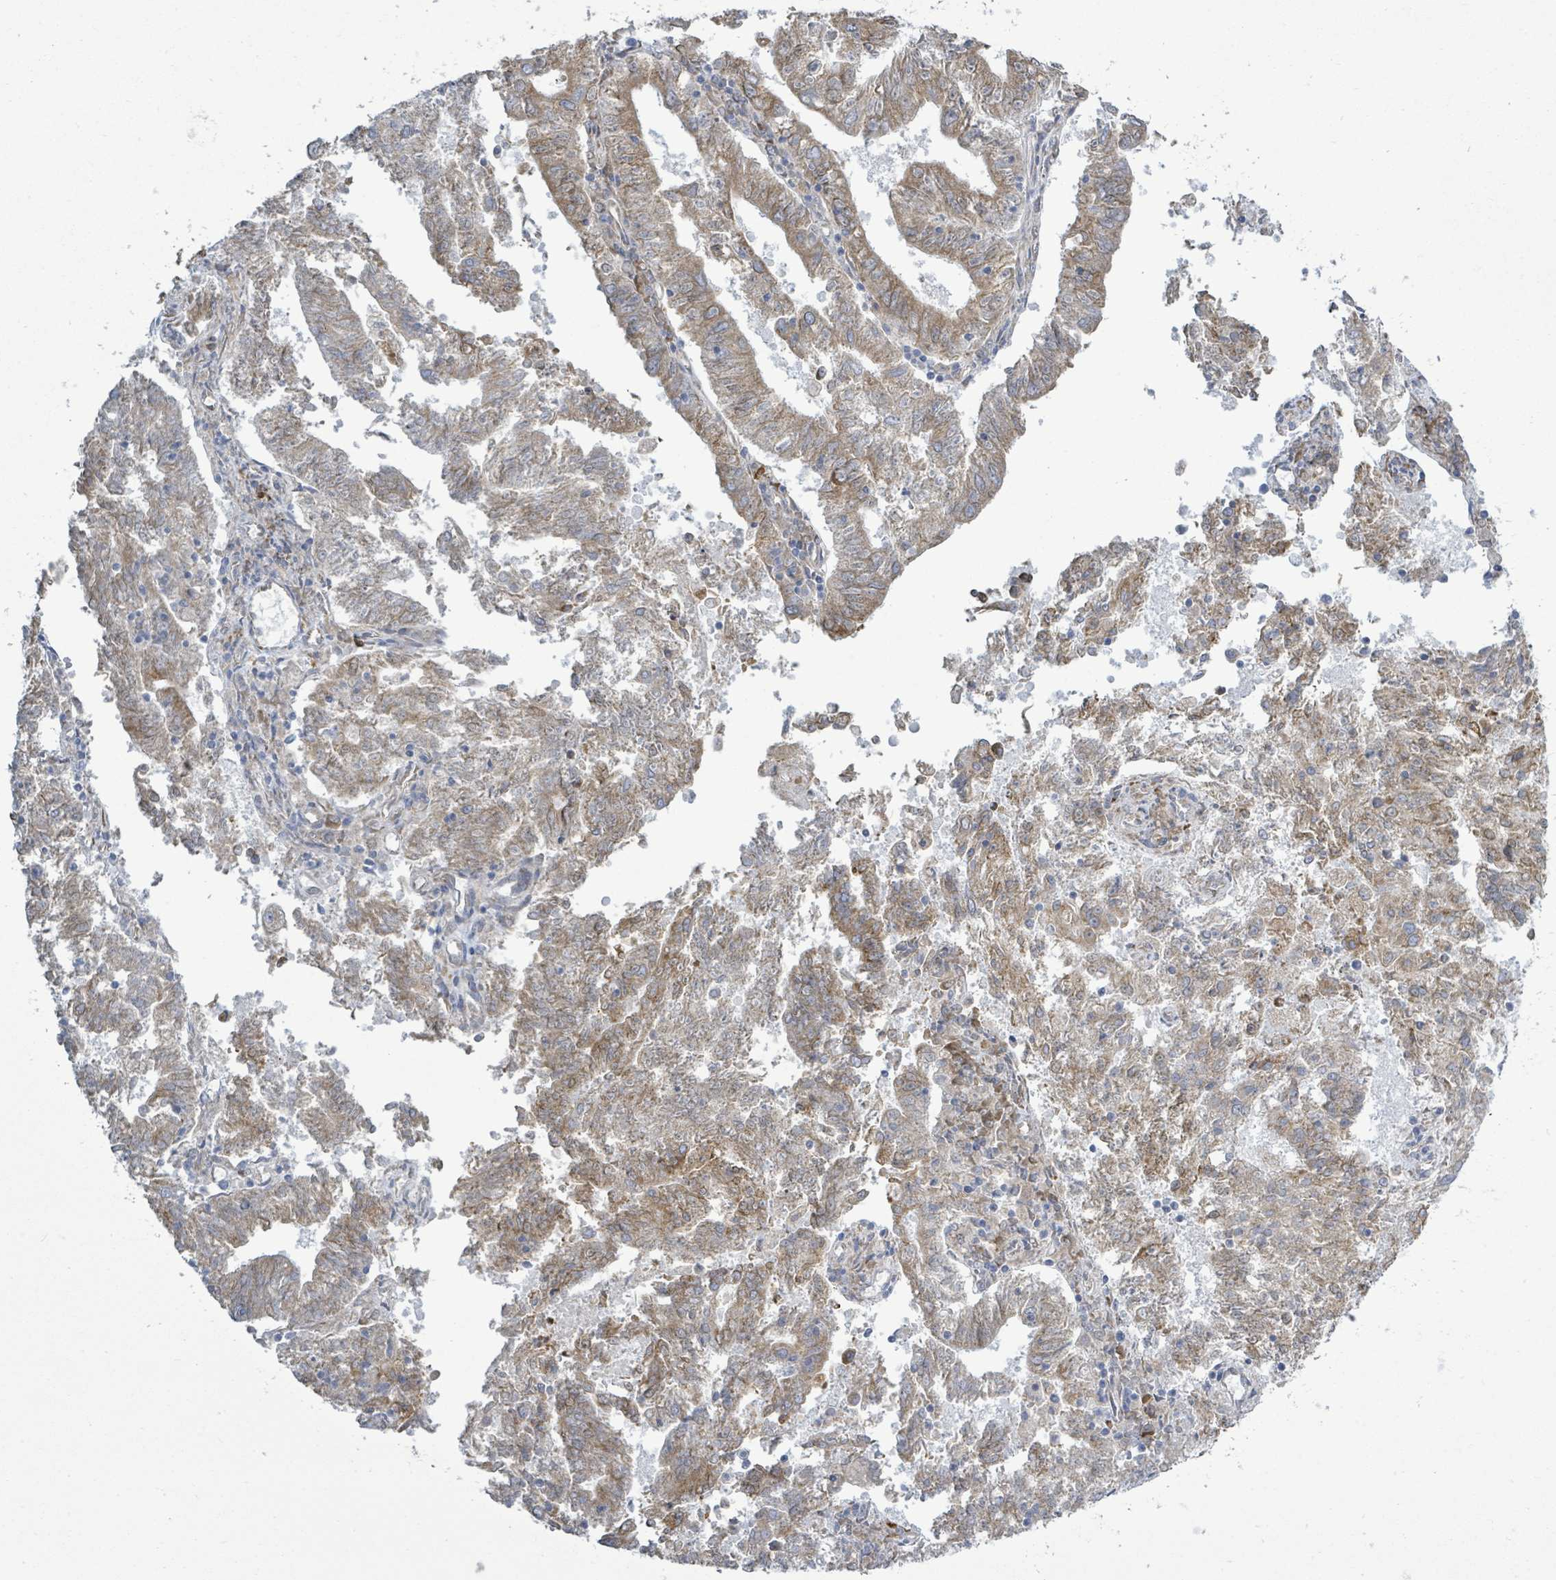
{"staining": {"intensity": "moderate", "quantity": "25%-75%", "location": "cytoplasmic/membranous"}, "tissue": "endometrial cancer", "cell_type": "Tumor cells", "image_type": "cancer", "snomed": [{"axis": "morphology", "description": "Adenocarcinoma, NOS"}, {"axis": "topography", "description": "Endometrium"}], "caption": "Tumor cells exhibit medium levels of moderate cytoplasmic/membranous expression in approximately 25%-75% of cells in endometrial cancer (adenocarcinoma).", "gene": "SIRPB1", "patient": {"sex": "female", "age": 82}}